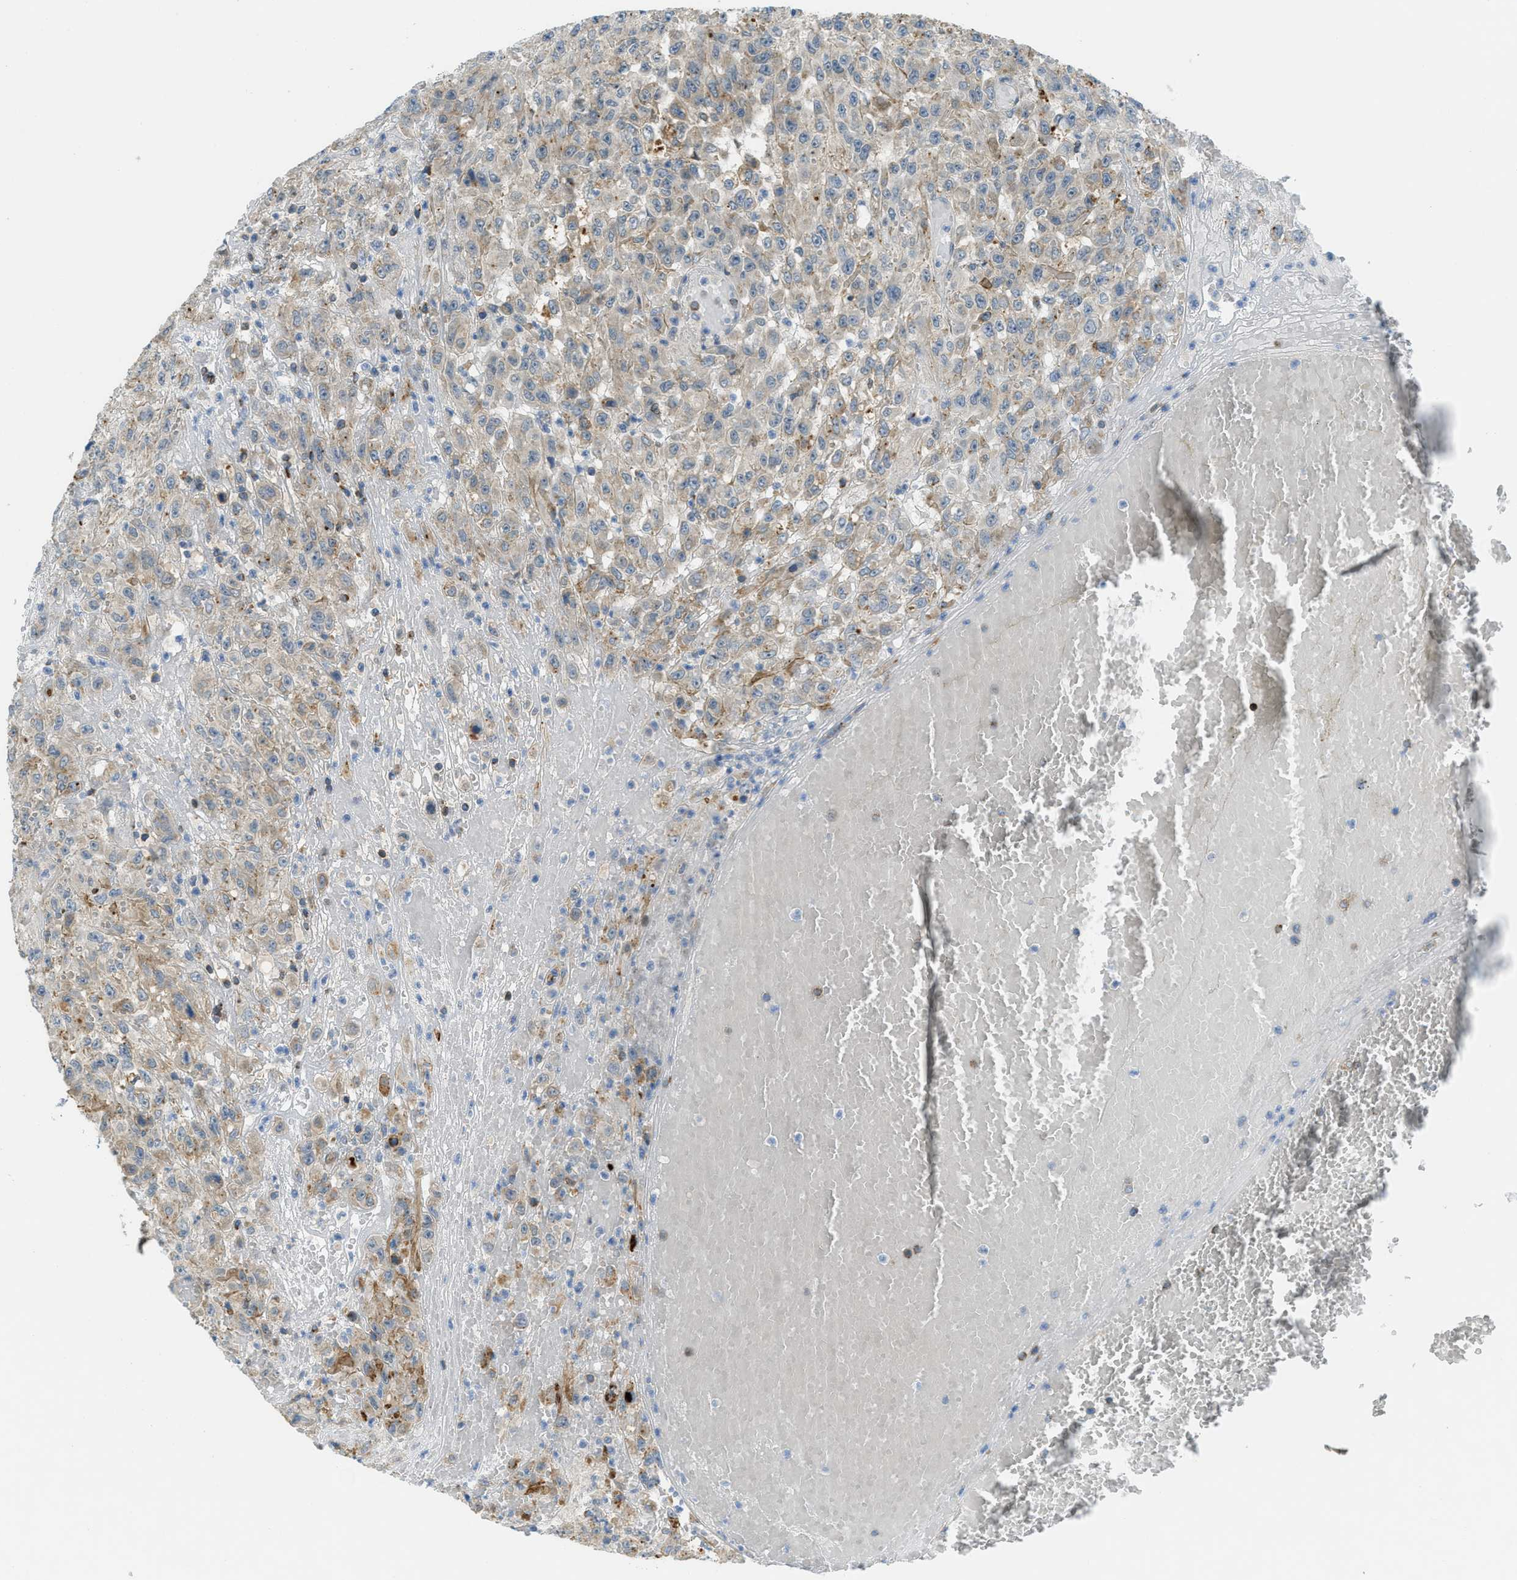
{"staining": {"intensity": "weak", "quantity": "25%-75%", "location": "cytoplasmic/membranous"}, "tissue": "urothelial cancer", "cell_type": "Tumor cells", "image_type": "cancer", "snomed": [{"axis": "morphology", "description": "Urothelial carcinoma, High grade"}, {"axis": "topography", "description": "Urinary bladder"}], "caption": "A brown stain highlights weak cytoplasmic/membranous positivity of a protein in urothelial carcinoma (high-grade) tumor cells.", "gene": "PLBD2", "patient": {"sex": "male", "age": 46}}